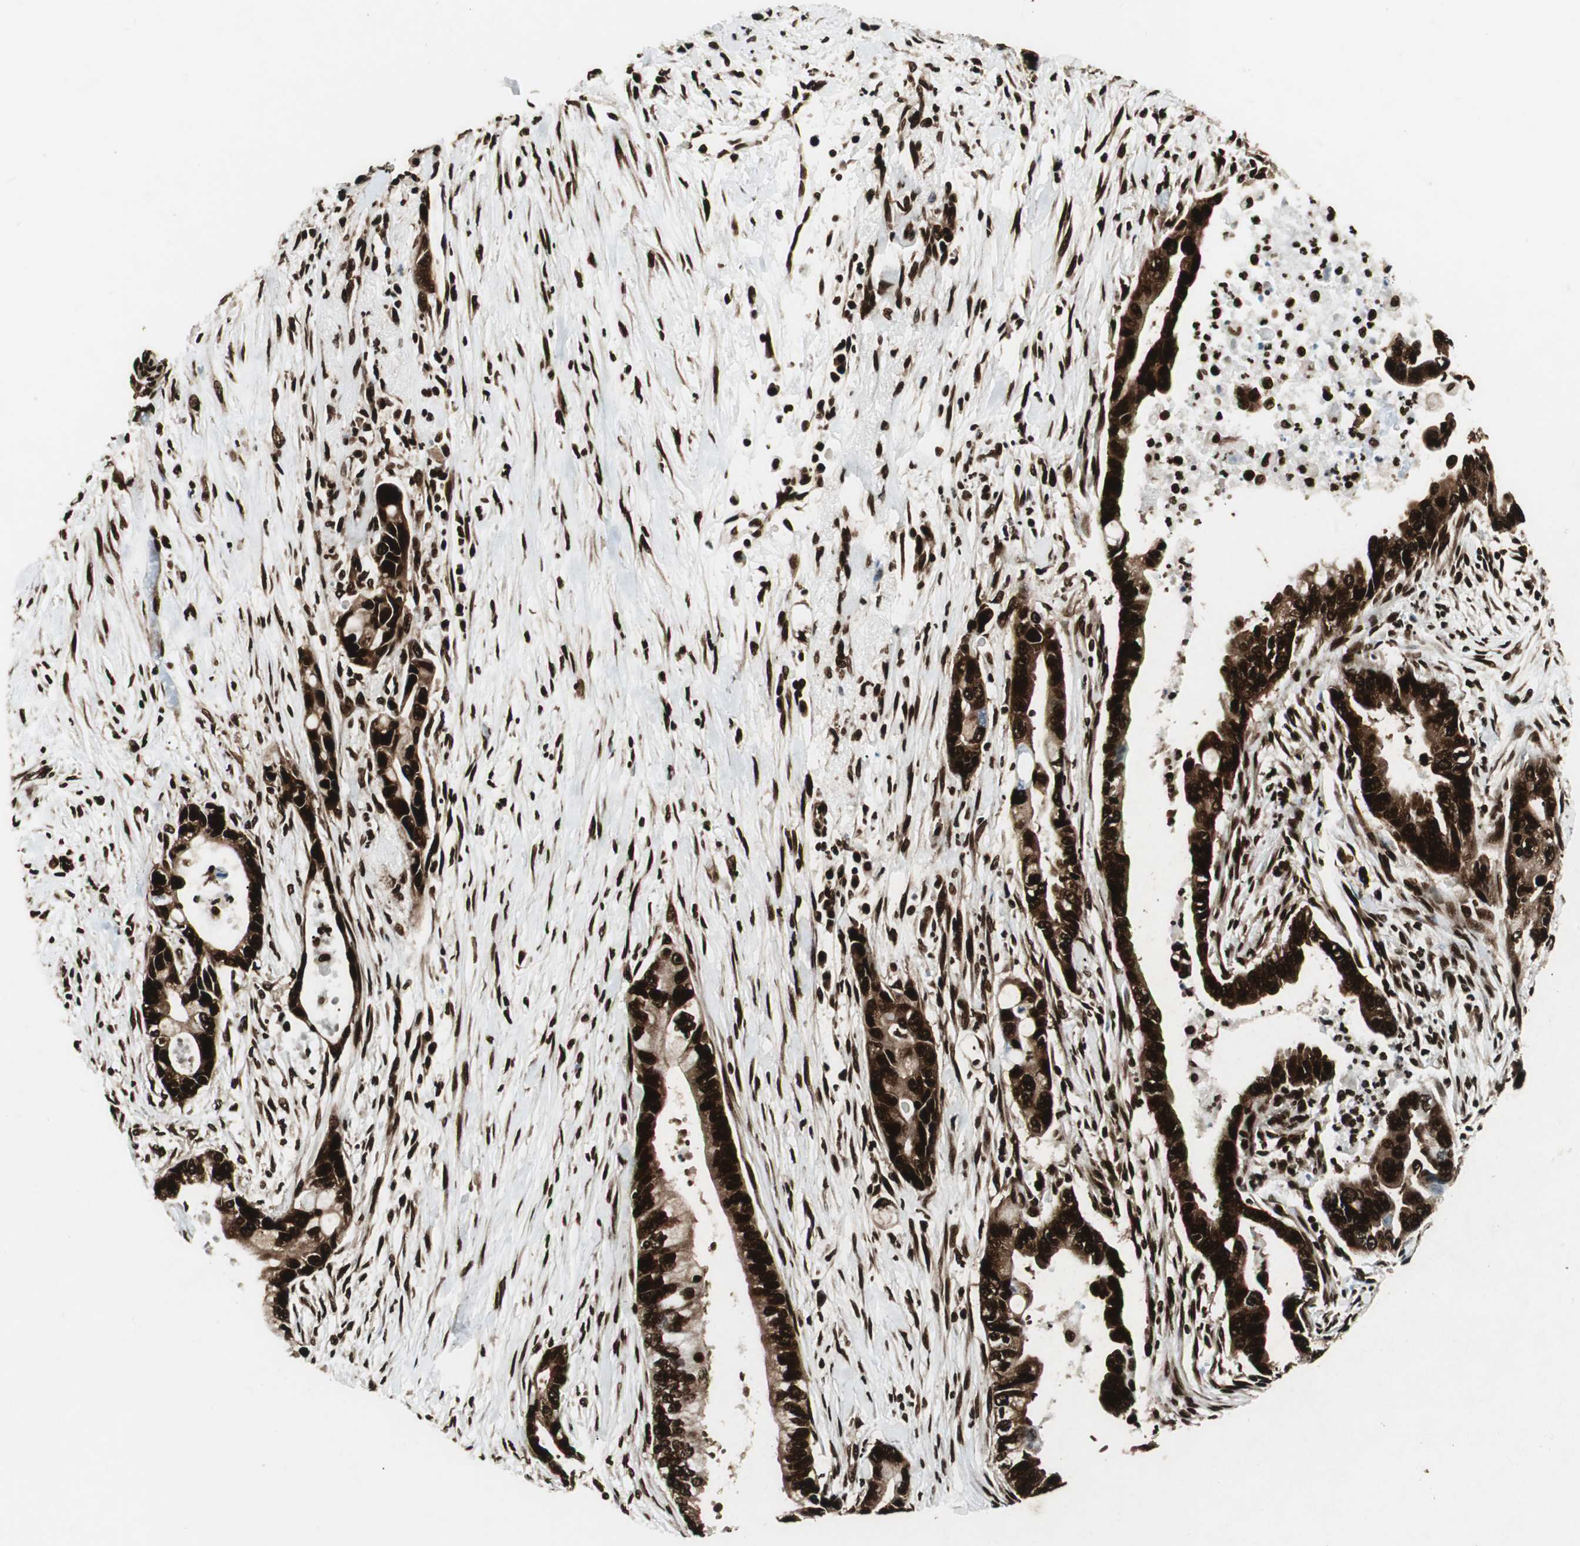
{"staining": {"intensity": "strong", "quantity": ">75%", "location": "nuclear"}, "tissue": "pancreatic cancer", "cell_type": "Tumor cells", "image_type": "cancer", "snomed": [{"axis": "morphology", "description": "Adenocarcinoma, NOS"}, {"axis": "topography", "description": "Pancreas"}], "caption": "A brown stain highlights strong nuclear staining of a protein in pancreatic cancer (adenocarcinoma) tumor cells. The staining is performed using DAB (3,3'-diaminobenzidine) brown chromogen to label protein expression. The nuclei are counter-stained blue using hematoxylin.", "gene": "EWSR1", "patient": {"sex": "male", "age": 70}}